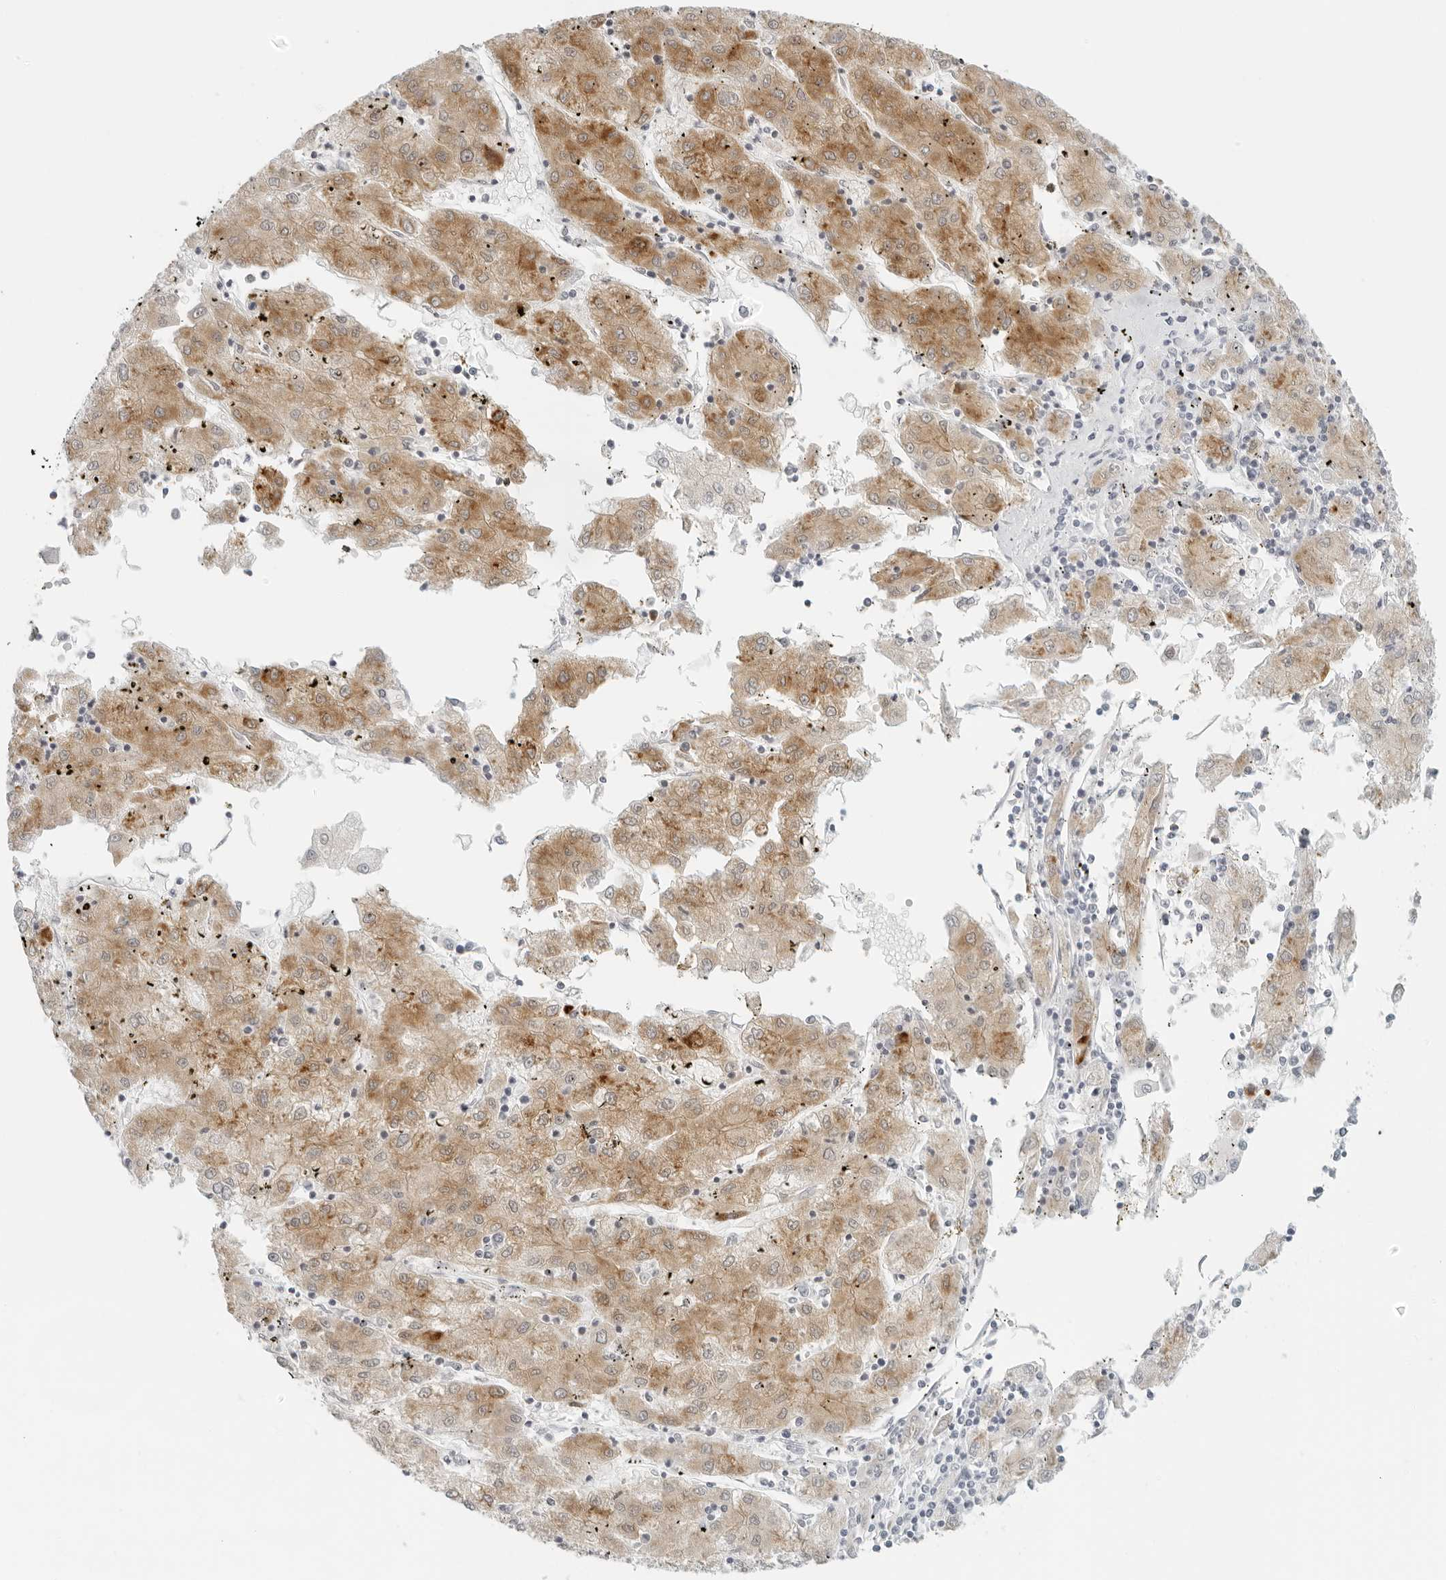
{"staining": {"intensity": "moderate", "quantity": ">75%", "location": "cytoplasmic/membranous"}, "tissue": "liver cancer", "cell_type": "Tumor cells", "image_type": "cancer", "snomed": [{"axis": "morphology", "description": "Carcinoma, Hepatocellular, NOS"}, {"axis": "topography", "description": "Liver"}], "caption": "Immunohistochemical staining of human liver cancer shows moderate cytoplasmic/membranous protein positivity in approximately >75% of tumor cells. (Brightfield microscopy of DAB IHC at high magnification).", "gene": "RPS6KC1", "patient": {"sex": "male", "age": 72}}